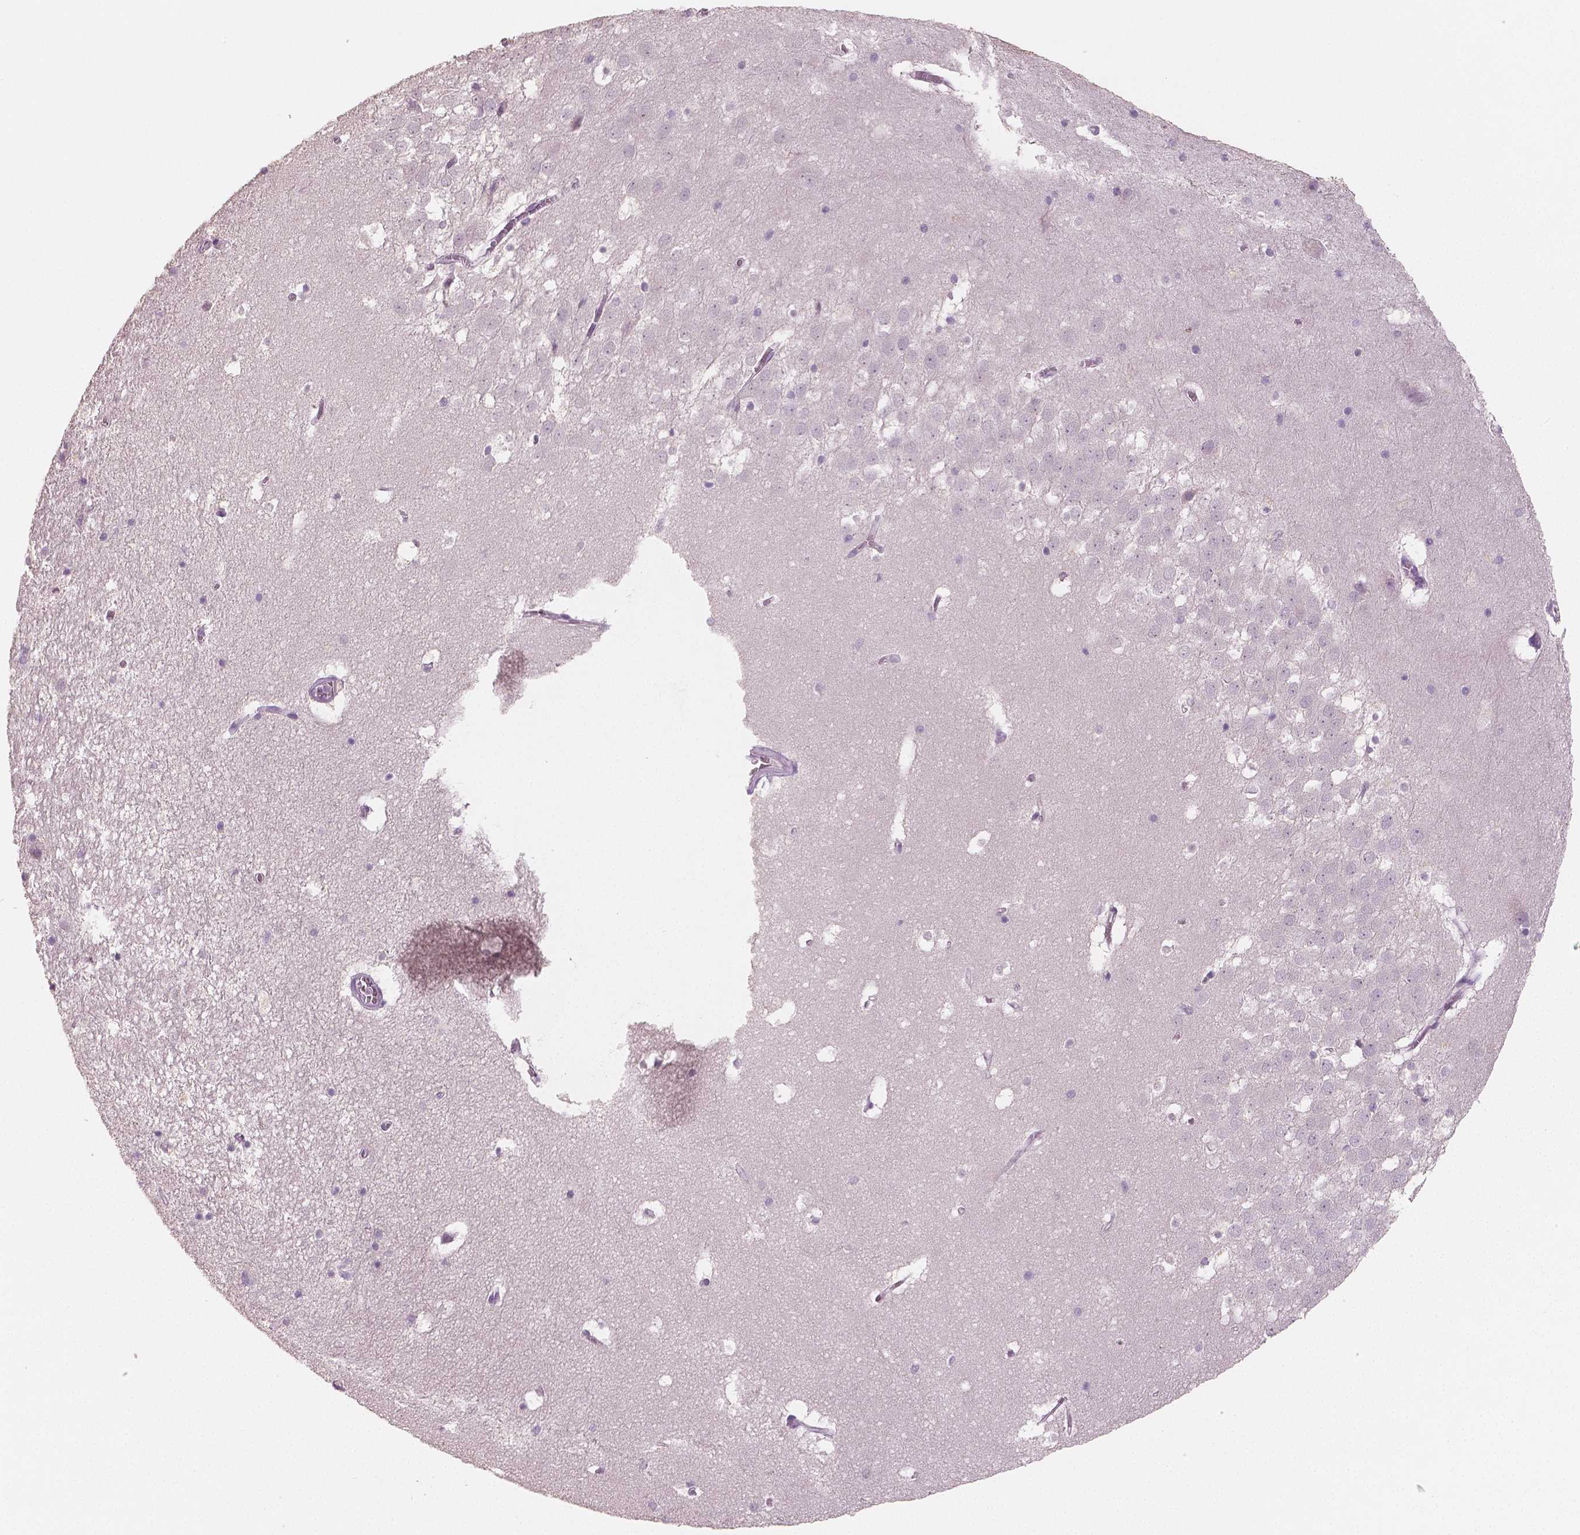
{"staining": {"intensity": "negative", "quantity": "none", "location": "none"}, "tissue": "hippocampus", "cell_type": "Glial cells", "image_type": "normal", "snomed": [{"axis": "morphology", "description": "Normal tissue, NOS"}, {"axis": "topography", "description": "Hippocampus"}], "caption": "The photomicrograph shows no significant positivity in glial cells of hippocampus. (Stains: DAB (3,3'-diaminobenzidine) immunohistochemistry (IHC) with hematoxylin counter stain, Microscopy: brightfield microscopy at high magnification).", "gene": "RNASE7", "patient": {"sex": "male", "age": 45}}